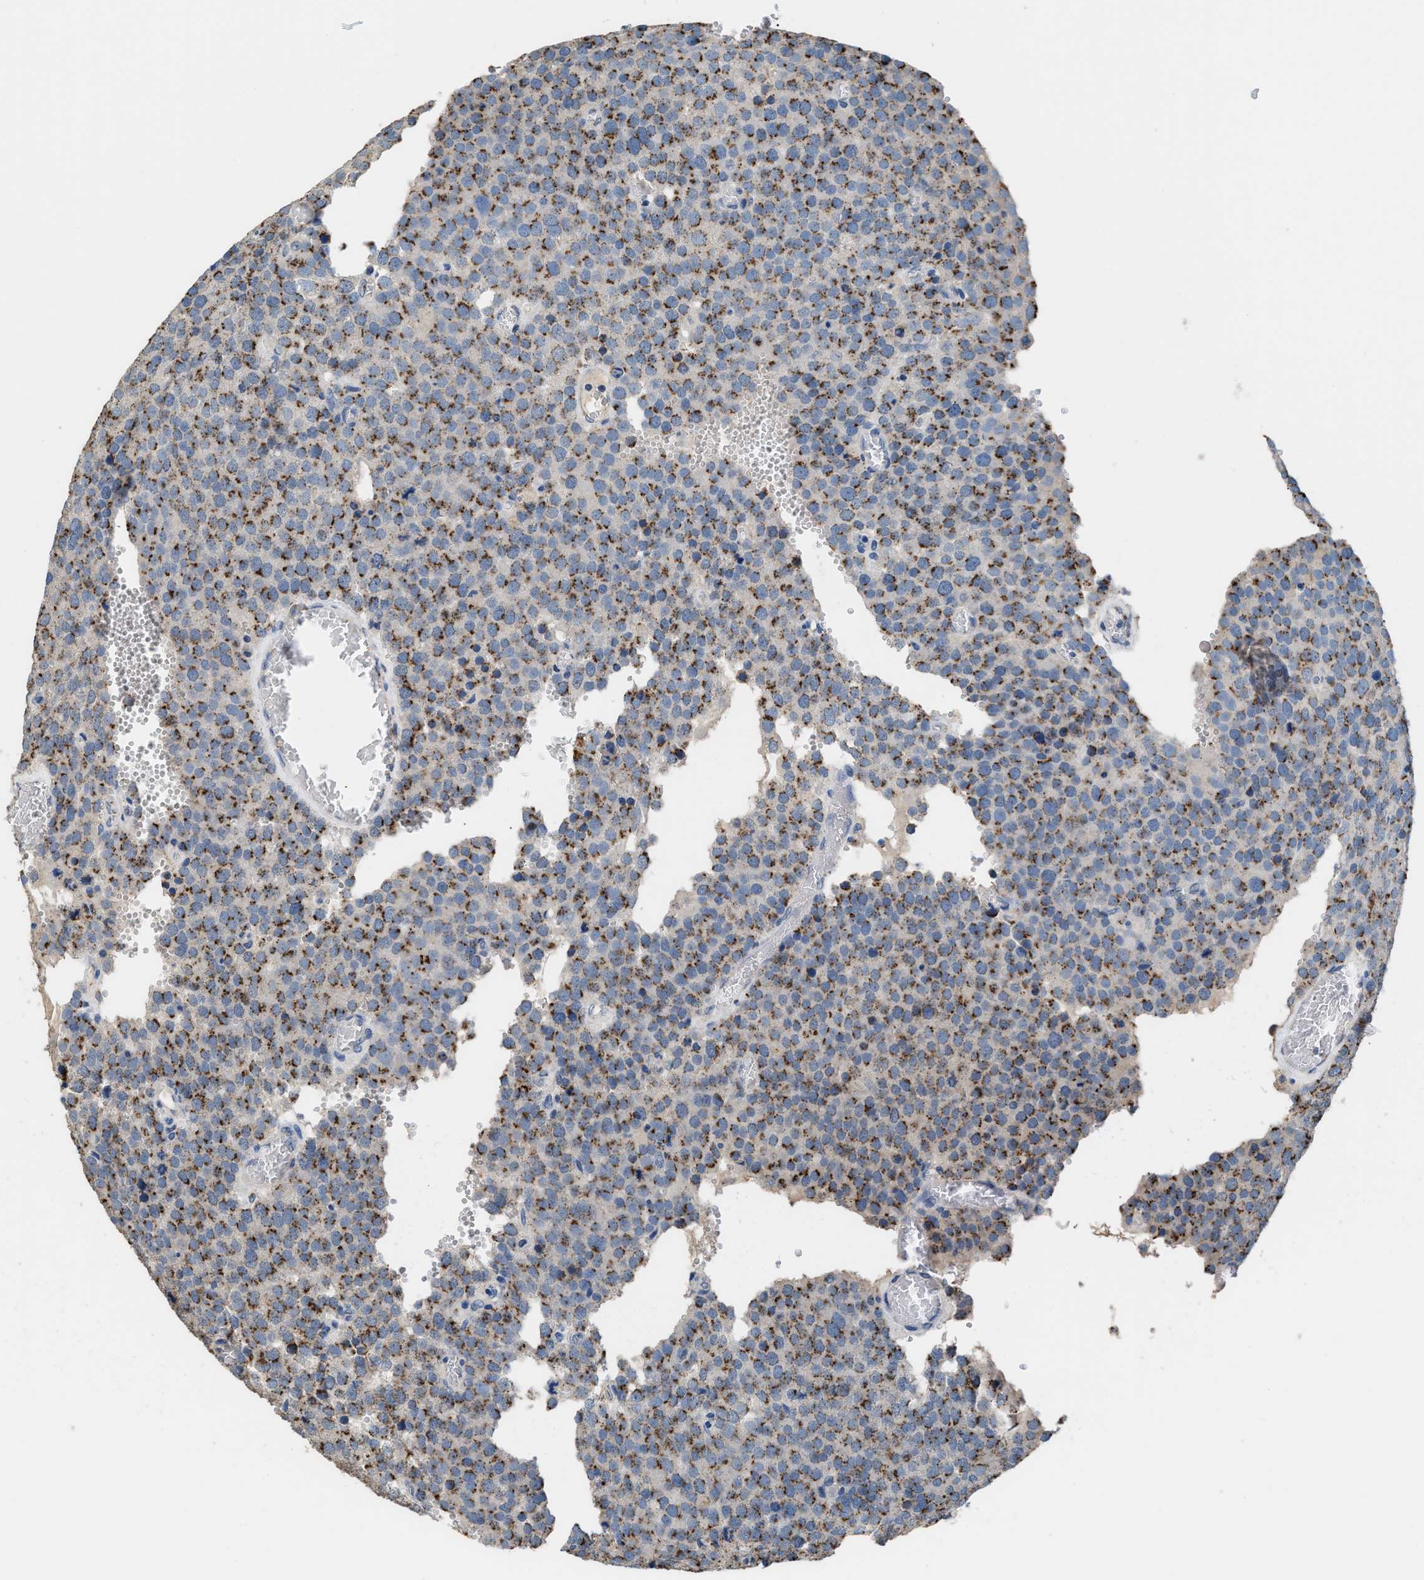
{"staining": {"intensity": "strong", "quantity": ">75%", "location": "cytoplasmic/membranous"}, "tissue": "testis cancer", "cell_type": "Tumor cells", "image_type": "cancer", "snomed": [{"axis": "morphology", "description": "Normal tissue, NOS"}, {"axis": "morphology", "description": "Seminoma, NOS"}, {"axis": "topography", "description": "Testis"}], "caption": "Protein expression analysis of seminoma (testis) shows strong cytoplasmic/membranous staining in about >75% of tumor cells.", "gene": "GOLM1", "patient": {"sex": "male", "age": 71}}